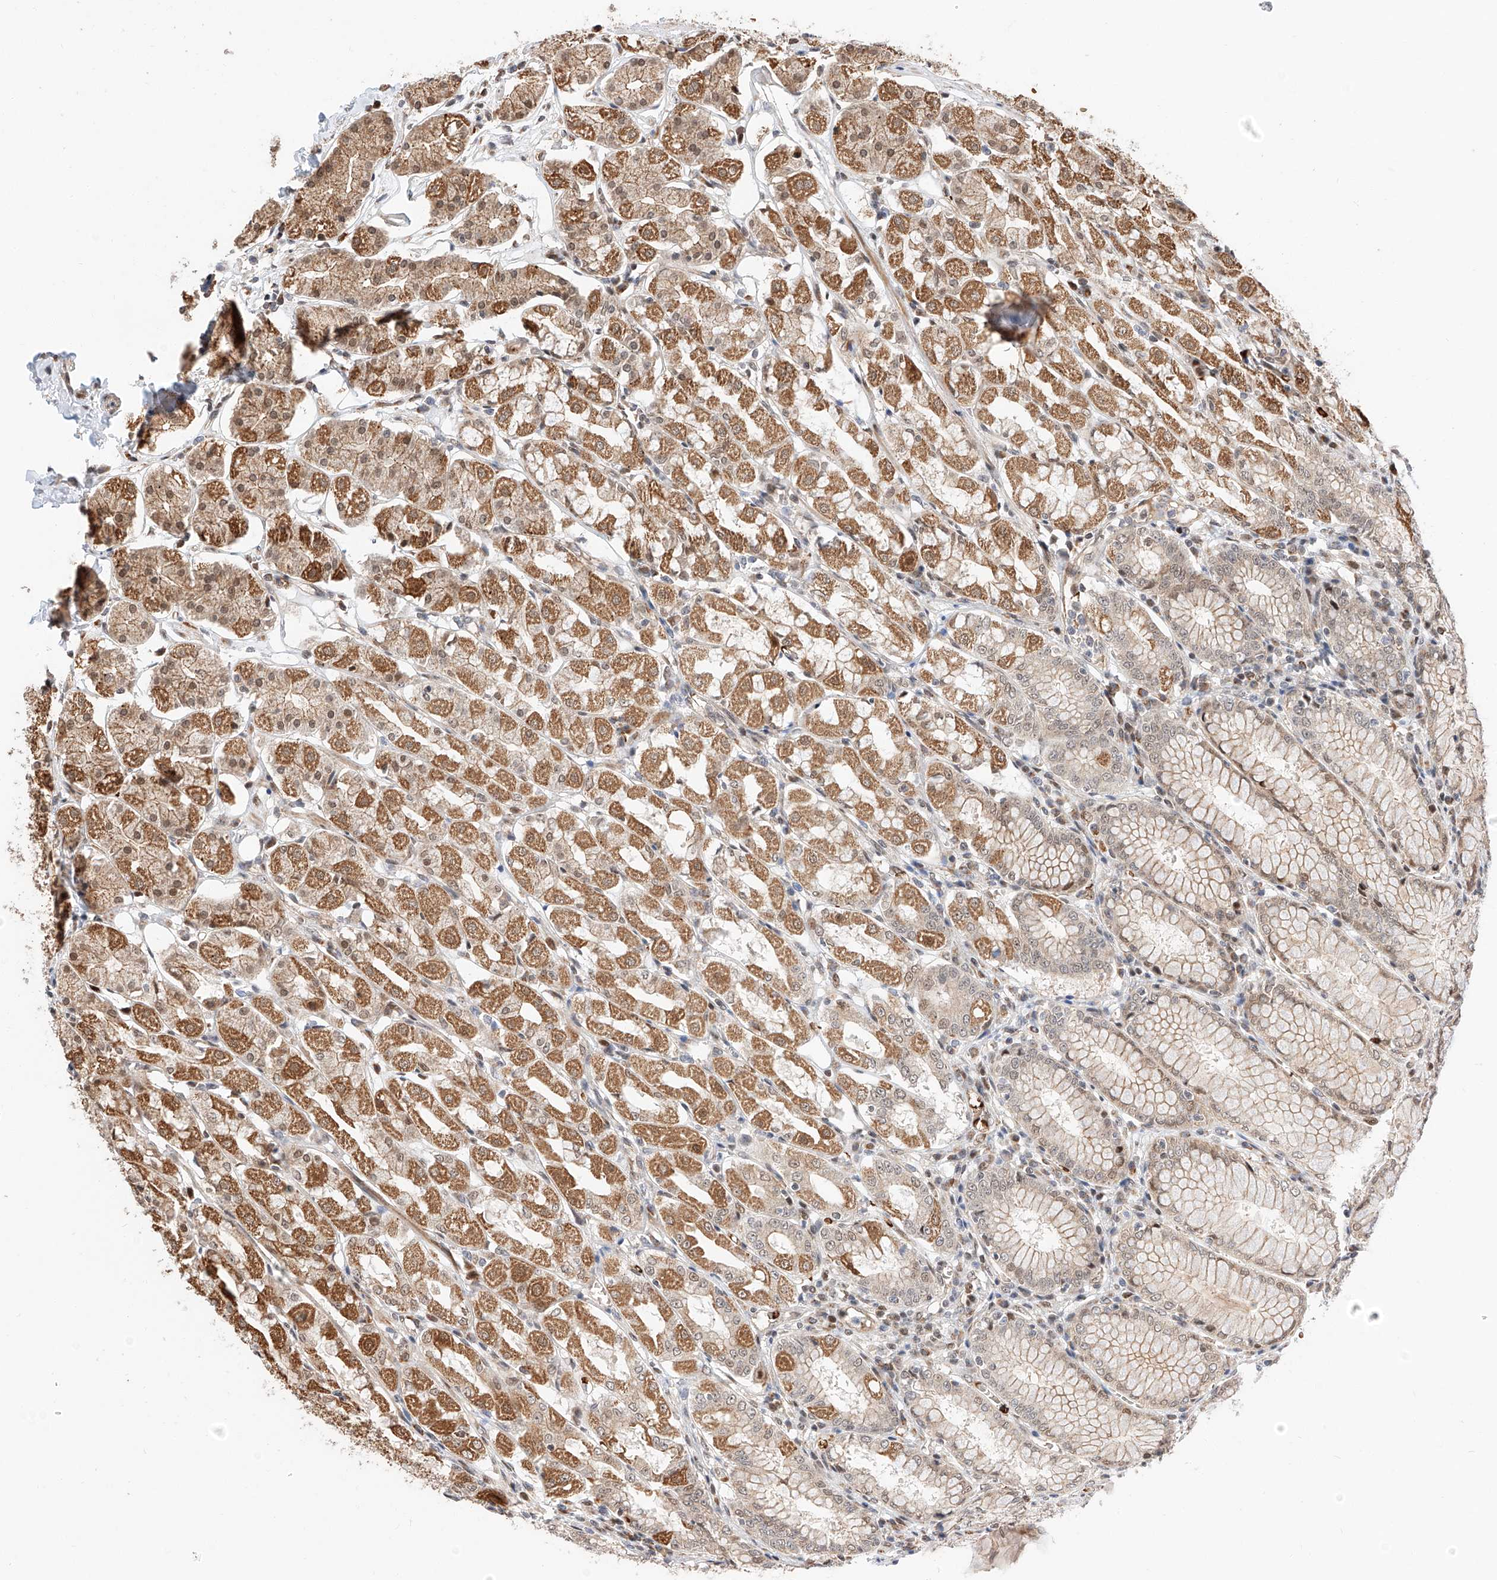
{"staining": {"intensity": "moderate", "quantity": "25%-75%", "location": "cytoplasmic/membranous,nuclear"}, "tissue": "stomach", "cell_type": "Glandular cells", "image_type": "normal", "snomed": [{"axis": "morphology", "description": "Normal tissue, NOS"}, {"axis": "topography", "description": "Stomach, lower"}], "caption": "Glandular cells show moderate cytoplasmic/membranous,nuclear staining in about 25%-75% of cells in normal stomach. Using DAB (brown) and hematoxylin (blue) stains, captured at high magnification using brightfield microscopy.", "gene": "THTPA", "patient": {"sex": "female", "age": 56}}